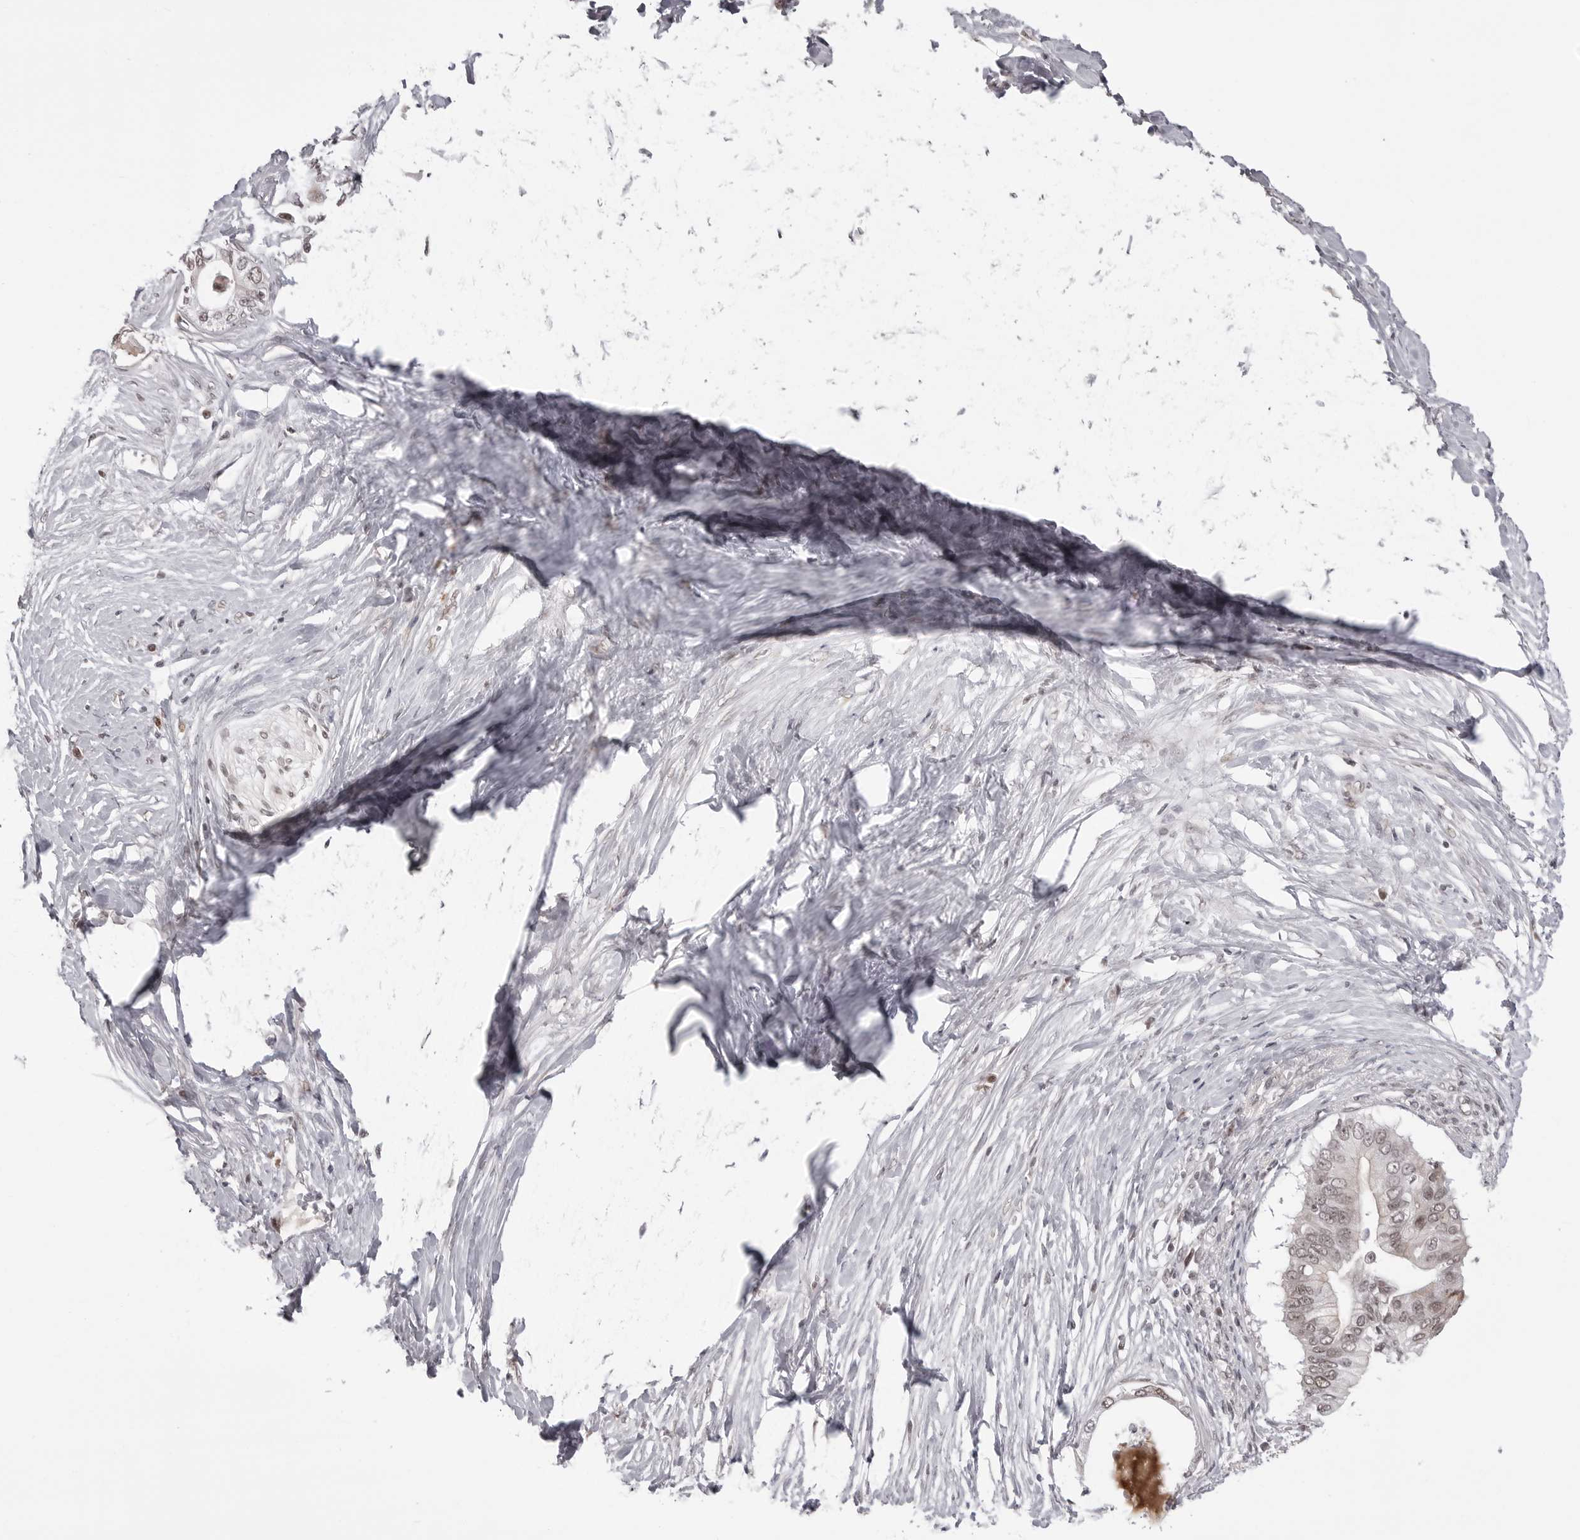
{"staining": {"intensity": "weak", "quantity": ">75%", "location": "nuclear"}, "tissue": "pancreatic cancer", "cell_type": "Tumor cells", "image_type": "cancer", "snomed": [{"axis": "morphology", "description": "Normal tissue, NOS"}, {"axis": "morphology", "description": "Adenocarcinoma, NOS"}, {"axis": "topography", "description": "Pancreas"}, {"axis": "topography", "description": "Peripheral nerve tissue"}], "caption": "An image showing weak nuclear expression in about >75% of tumor cells in adenocarcinoma (pancreatic), as visualized by brown immunohistochemical staining.", "gene": "PHF3", "patient": {"sex": "male", "age": 59}}